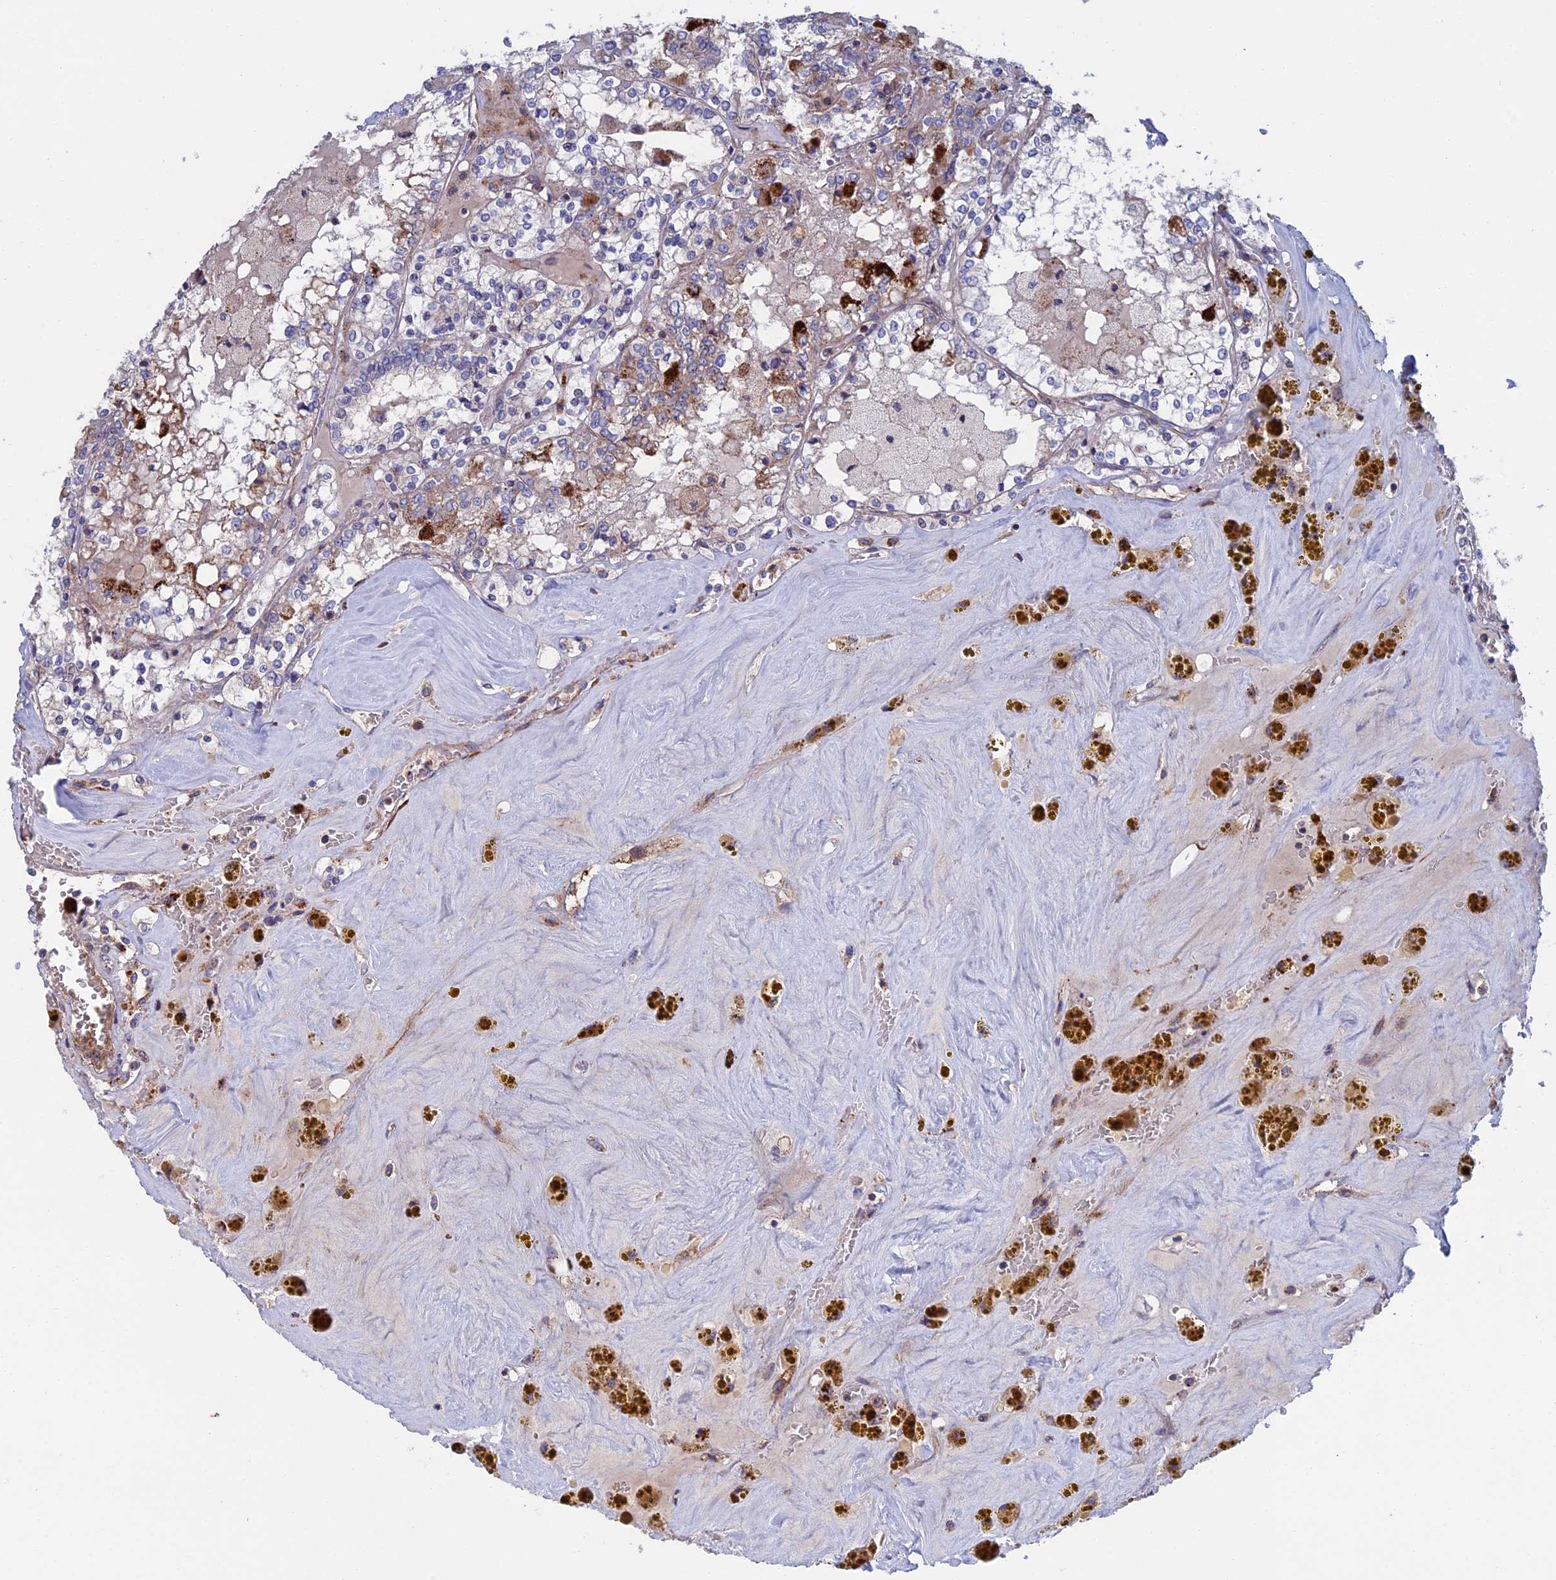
{"staining": {"intensity": "negative", "quantity": "none", "location": "none"}, "tissue": "renal cancer", "cell_type": "Tumor cells", "image_type": "cancer", "snomed": [{"axis": "morphology", "description": "Adenocarcinoma, NOS"}, {"axis": "topography", "description": "Kidney"}], "caption": "Tumor cells show no significant expression in renal cancer (adenocarcinoma).", "gene": "LYPD5", "patient": {"sex": "female", "age": 56}}